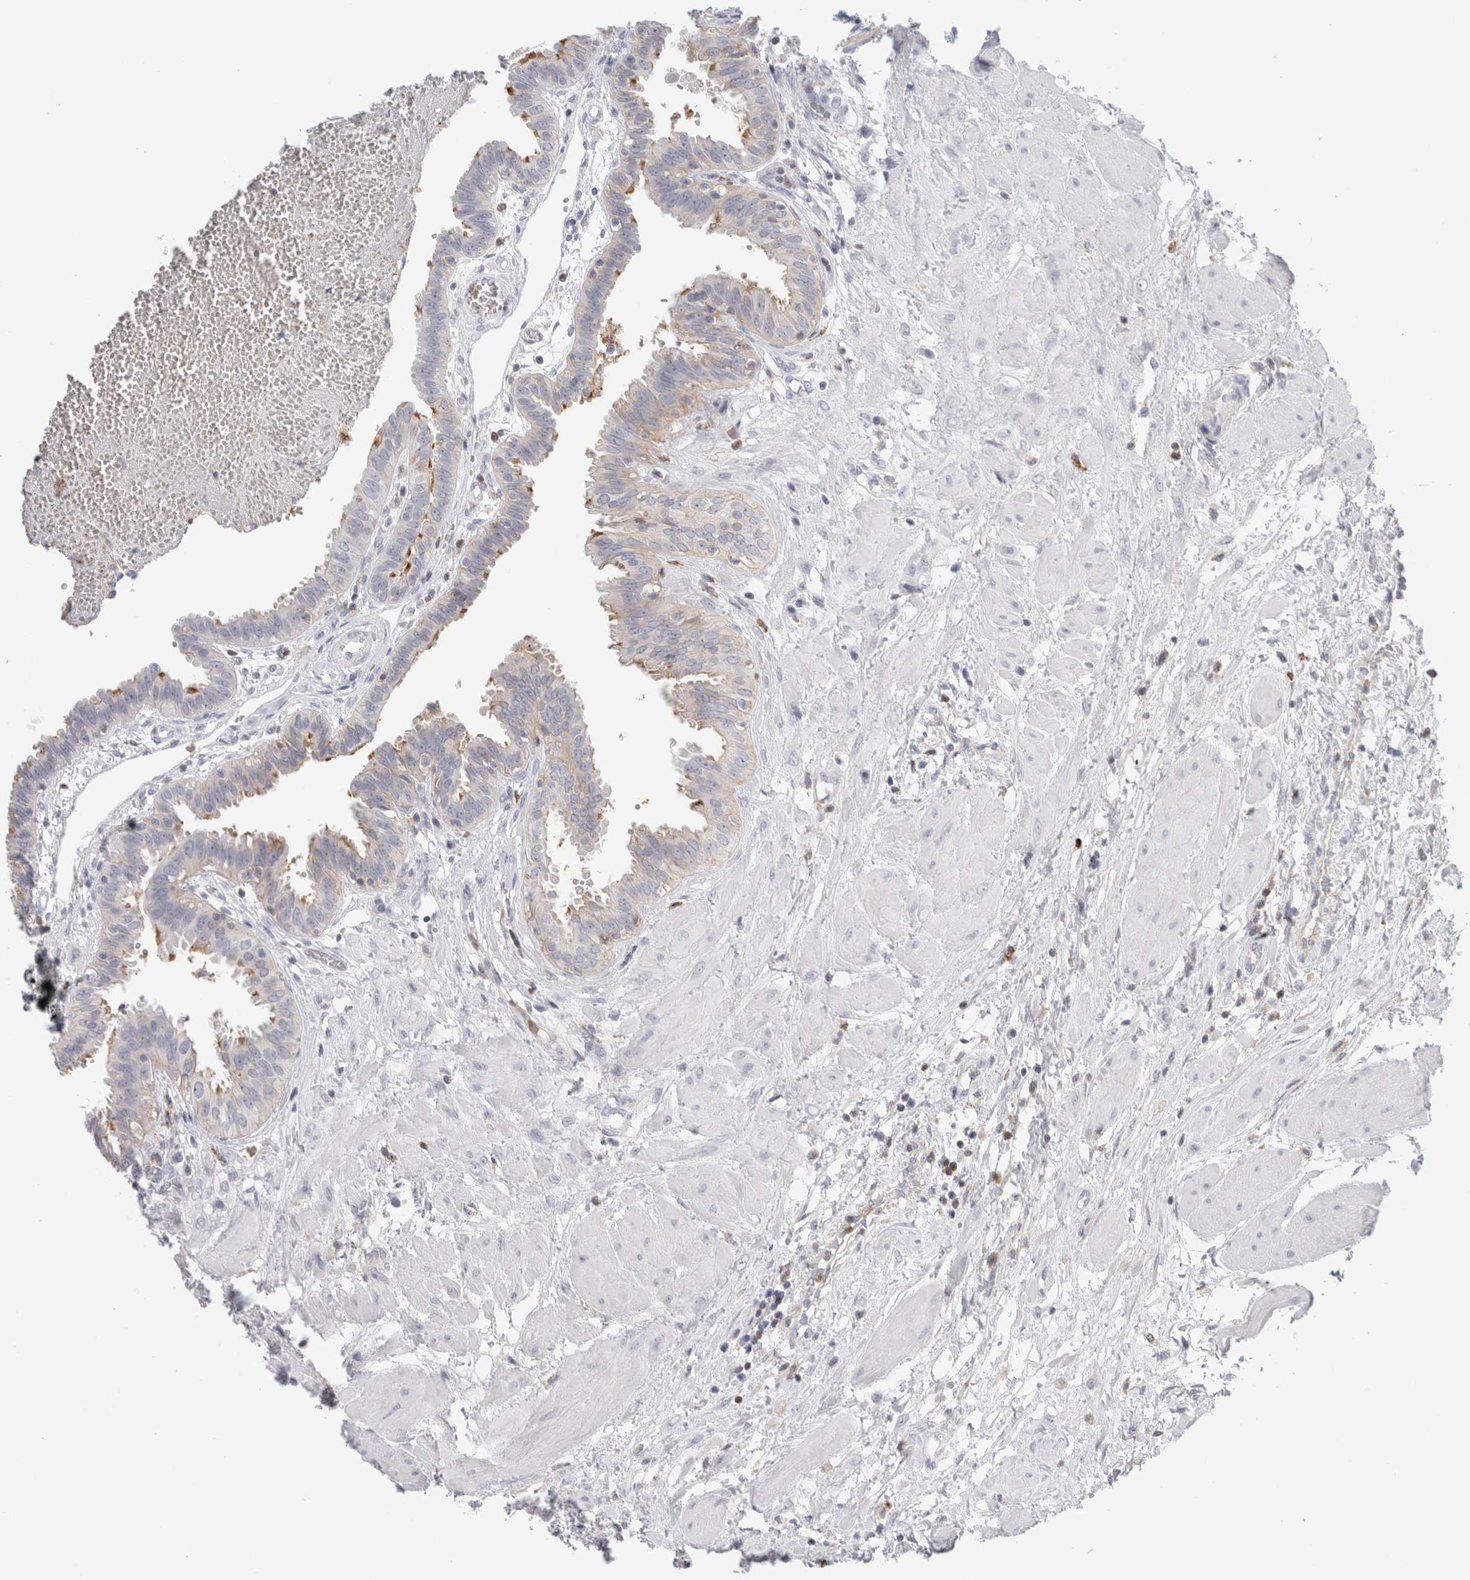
{"staining": {"intensity": "moderate", "quantity": "25%-75%", "location": "cytoplasmic/membranous"}, "tissue": "fallopian tube", "cell_type": "Glandular cells", "image_type": "normal", "snomed": [{"axis": "morphology", "description": "Normal tissue, NOS"}, {"axis": "topography", "description": "Fallopian tube"}, {"axis": "topography", "description": "Placenta"}], "caption": "Immunohistochemistry (IHC) staining of unremarkable fallopian tube, which displays medium levels of moderate cytoplasmic/membranous staining in about 25%-75% of glandular cells indicating moderate cytoplasmic/membranous protein positivity. The staining was performed using DAB (brown) for protein detection and nuclei were counterstained in hematoxylin (blue).", "gene": "P2RY2", "patient": {"sex": "female", "age": 32}}